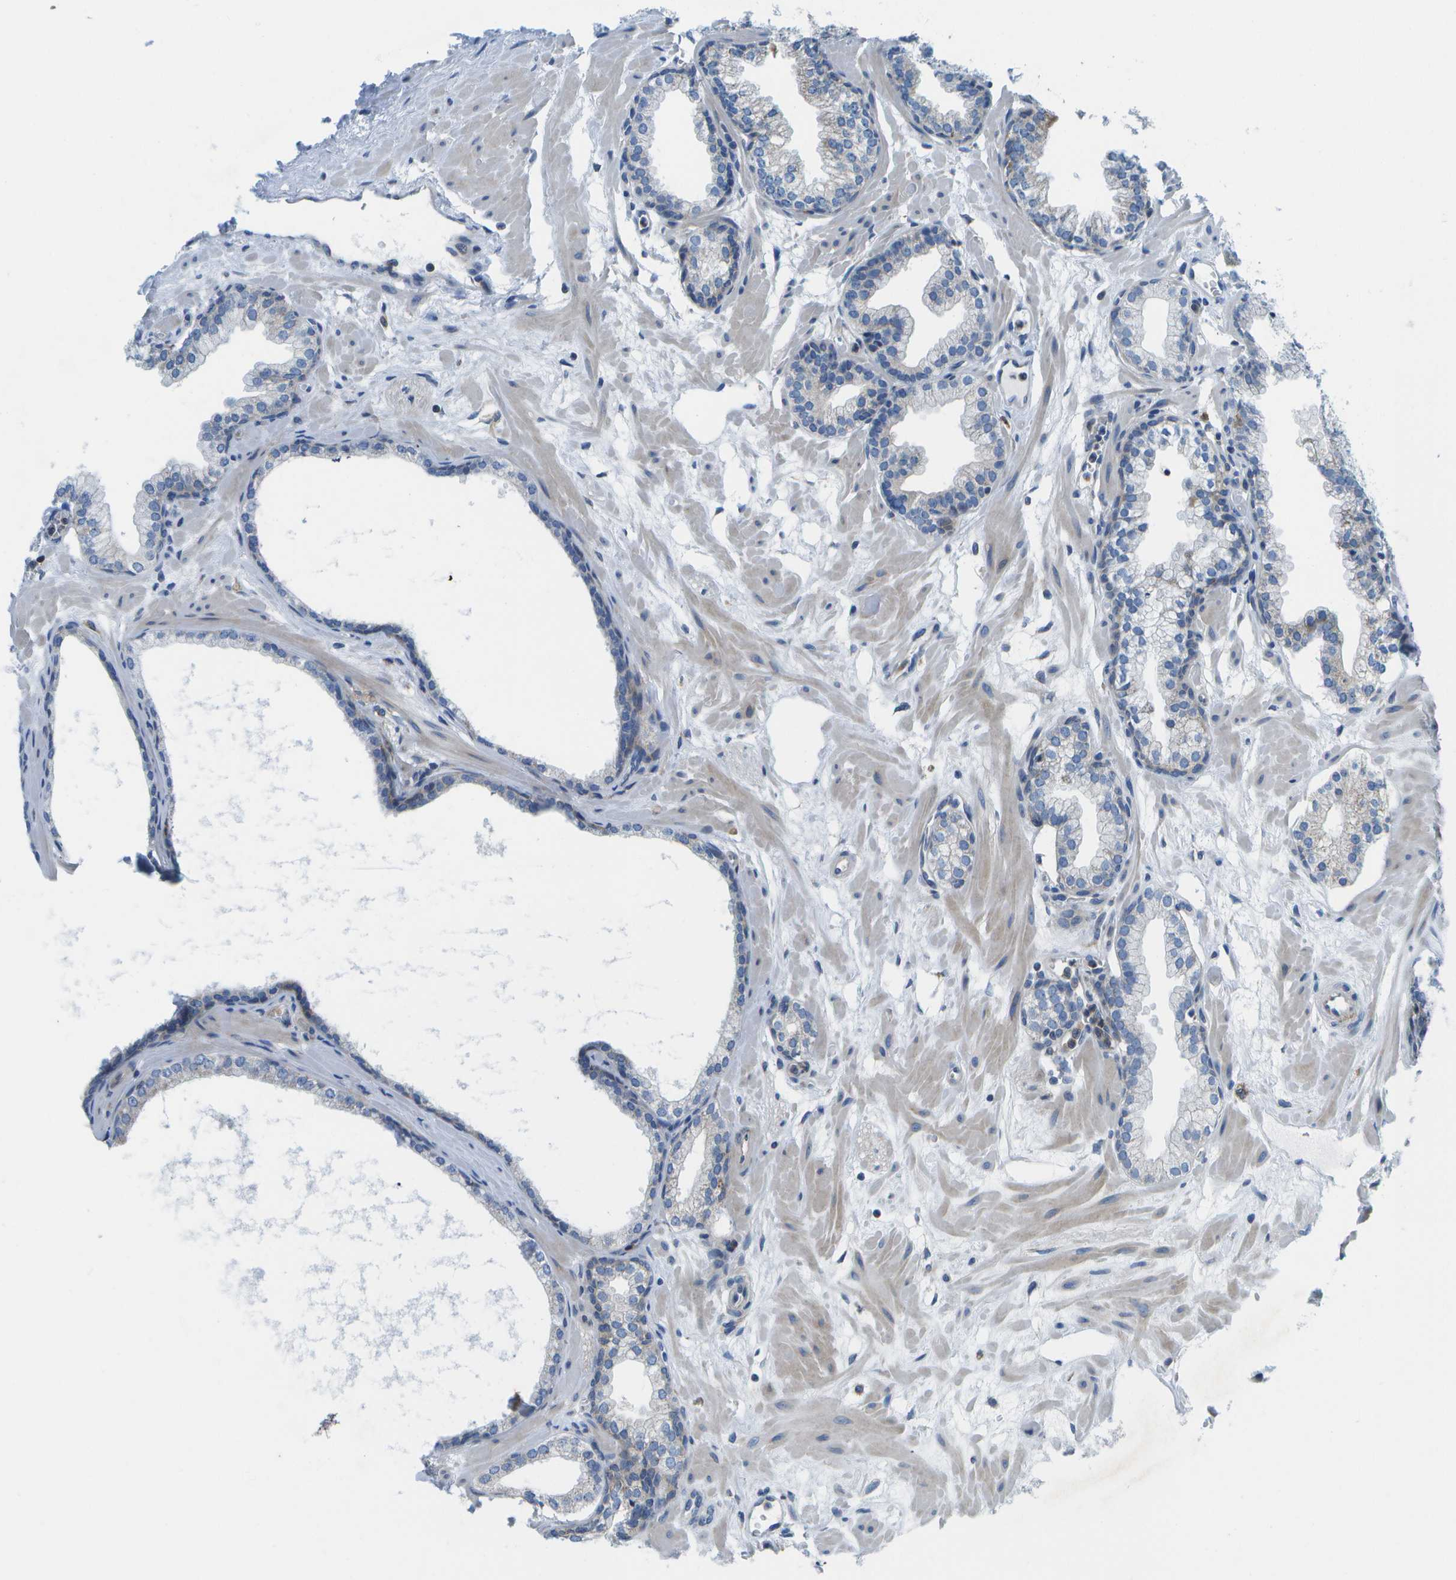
{"staining": {"intensity": "moderate", "quantity": "<25%", "location": "cytoplasmic/membranous"}, "tissue": "prostate", "cell_type": "Glandular cells", "image_type": "normal", "snomed": [{"axis": "morphology", "description": "Normal tissue, NOS"}, {"axis": "morphology", "description": "Urothelial carcinoma, Low grade"}, {"axis": "topography", "description": "Urinary bladder"}, {"axis": "topography", "description": "Prostate"}], "caption": "Moderate cytoplasmic/membranous protein staining is seen in approximately <25% of glandular cells in prostate. The staining is performed using DAB (3,3'-diaminobenzidine) brown chromogen to label protein expression. The nuclei are counter-stained blue using hematoxylin.", "gene": "GDF5", "patient": {"sex": "male", "age": 60}}